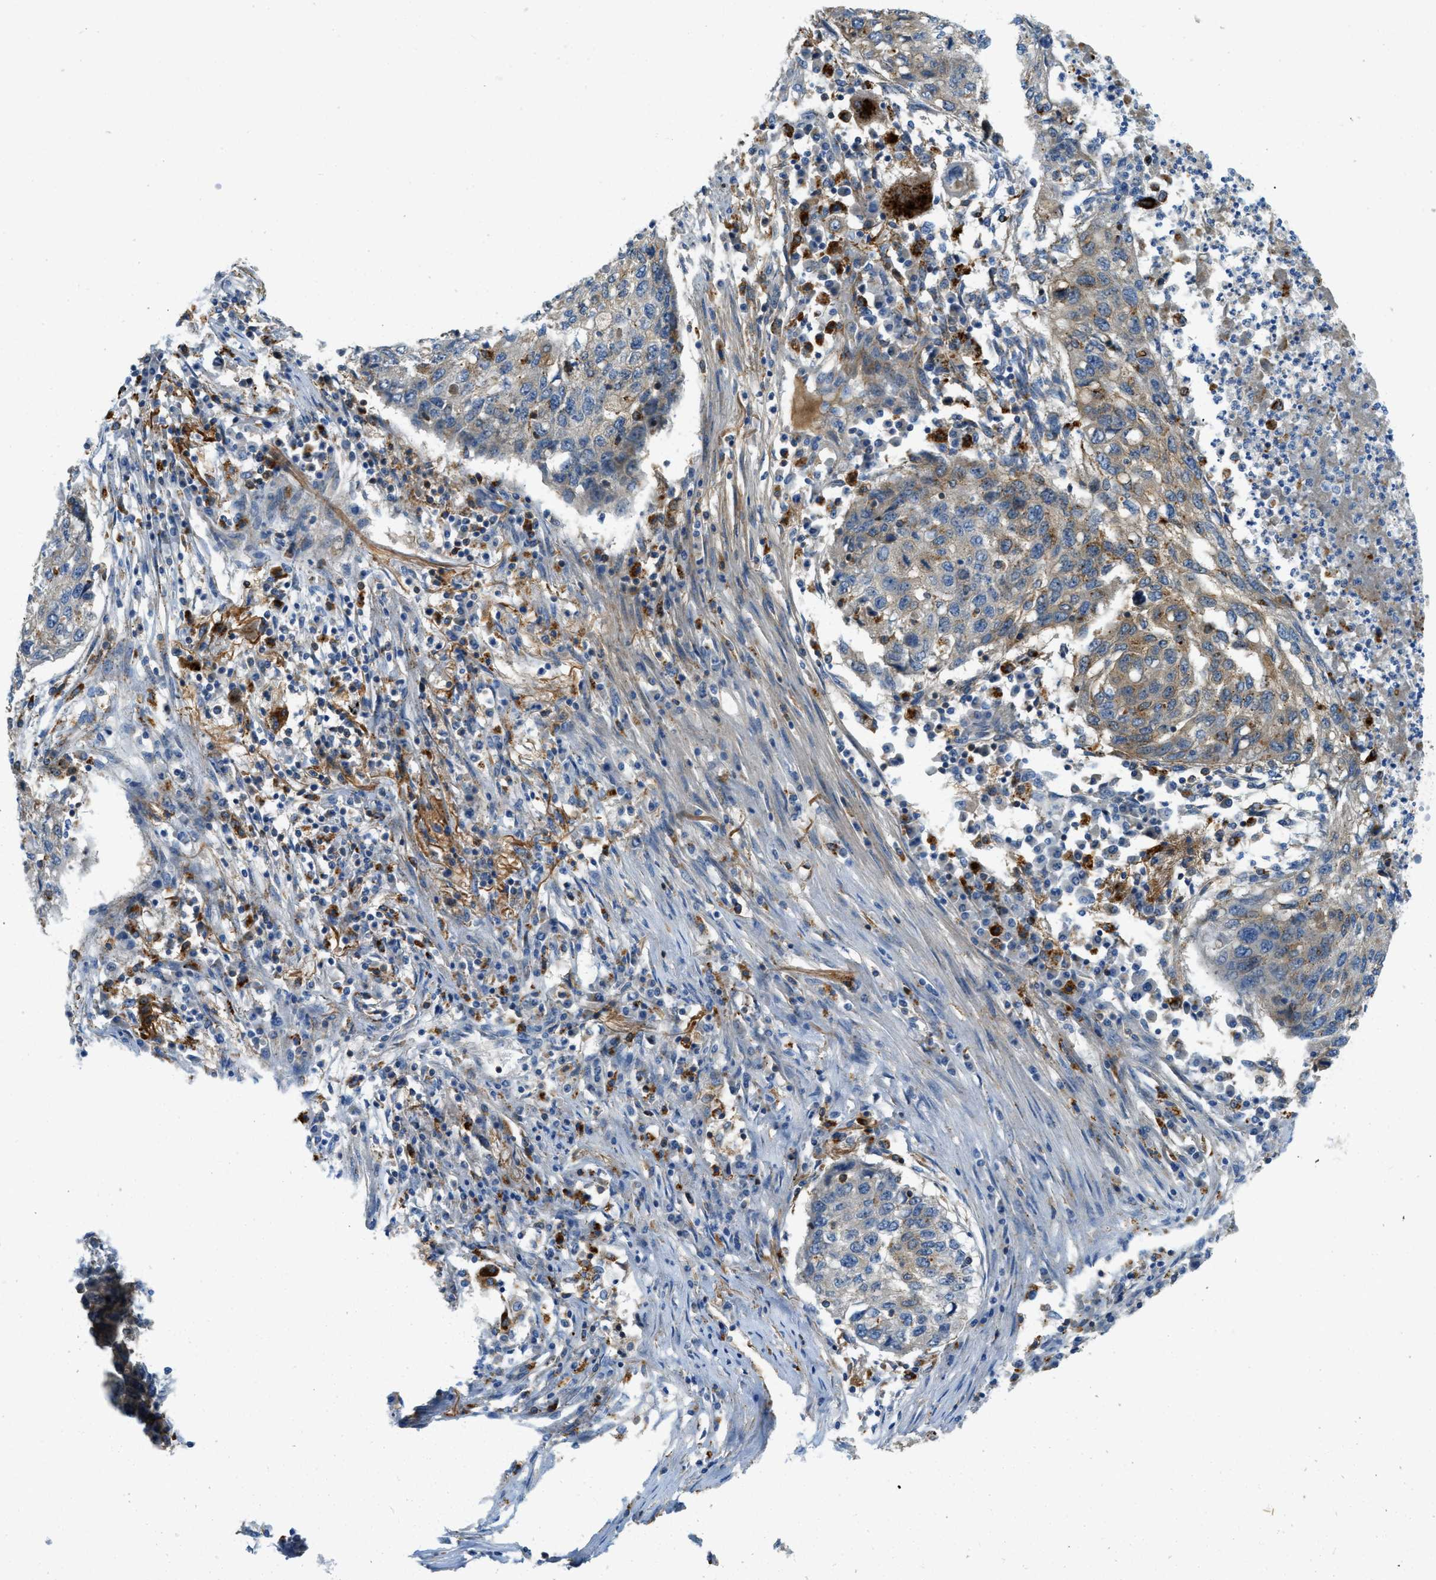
{"staining": {"intensity": "weak", "quantity": ">75%", "location": "cytoplasmic/membranous"}, "tissue": "lung cancer", "cell_type": "Tumor cells", "image_type": "cancer", "snomed": [{"axis": "morphology", "description": "Squamous cell carcinoma, NOS"}, {"axis": "topography", "description": "Lung"}], "caption": "About >75% of tumor cells in lung cancer demonstrate weak cytoplasmic/membranous protein expression as visualized by brown immunohistochemical staining.", "gene": "PLBD2", "patient": {"sex": "female", "age": 63}}